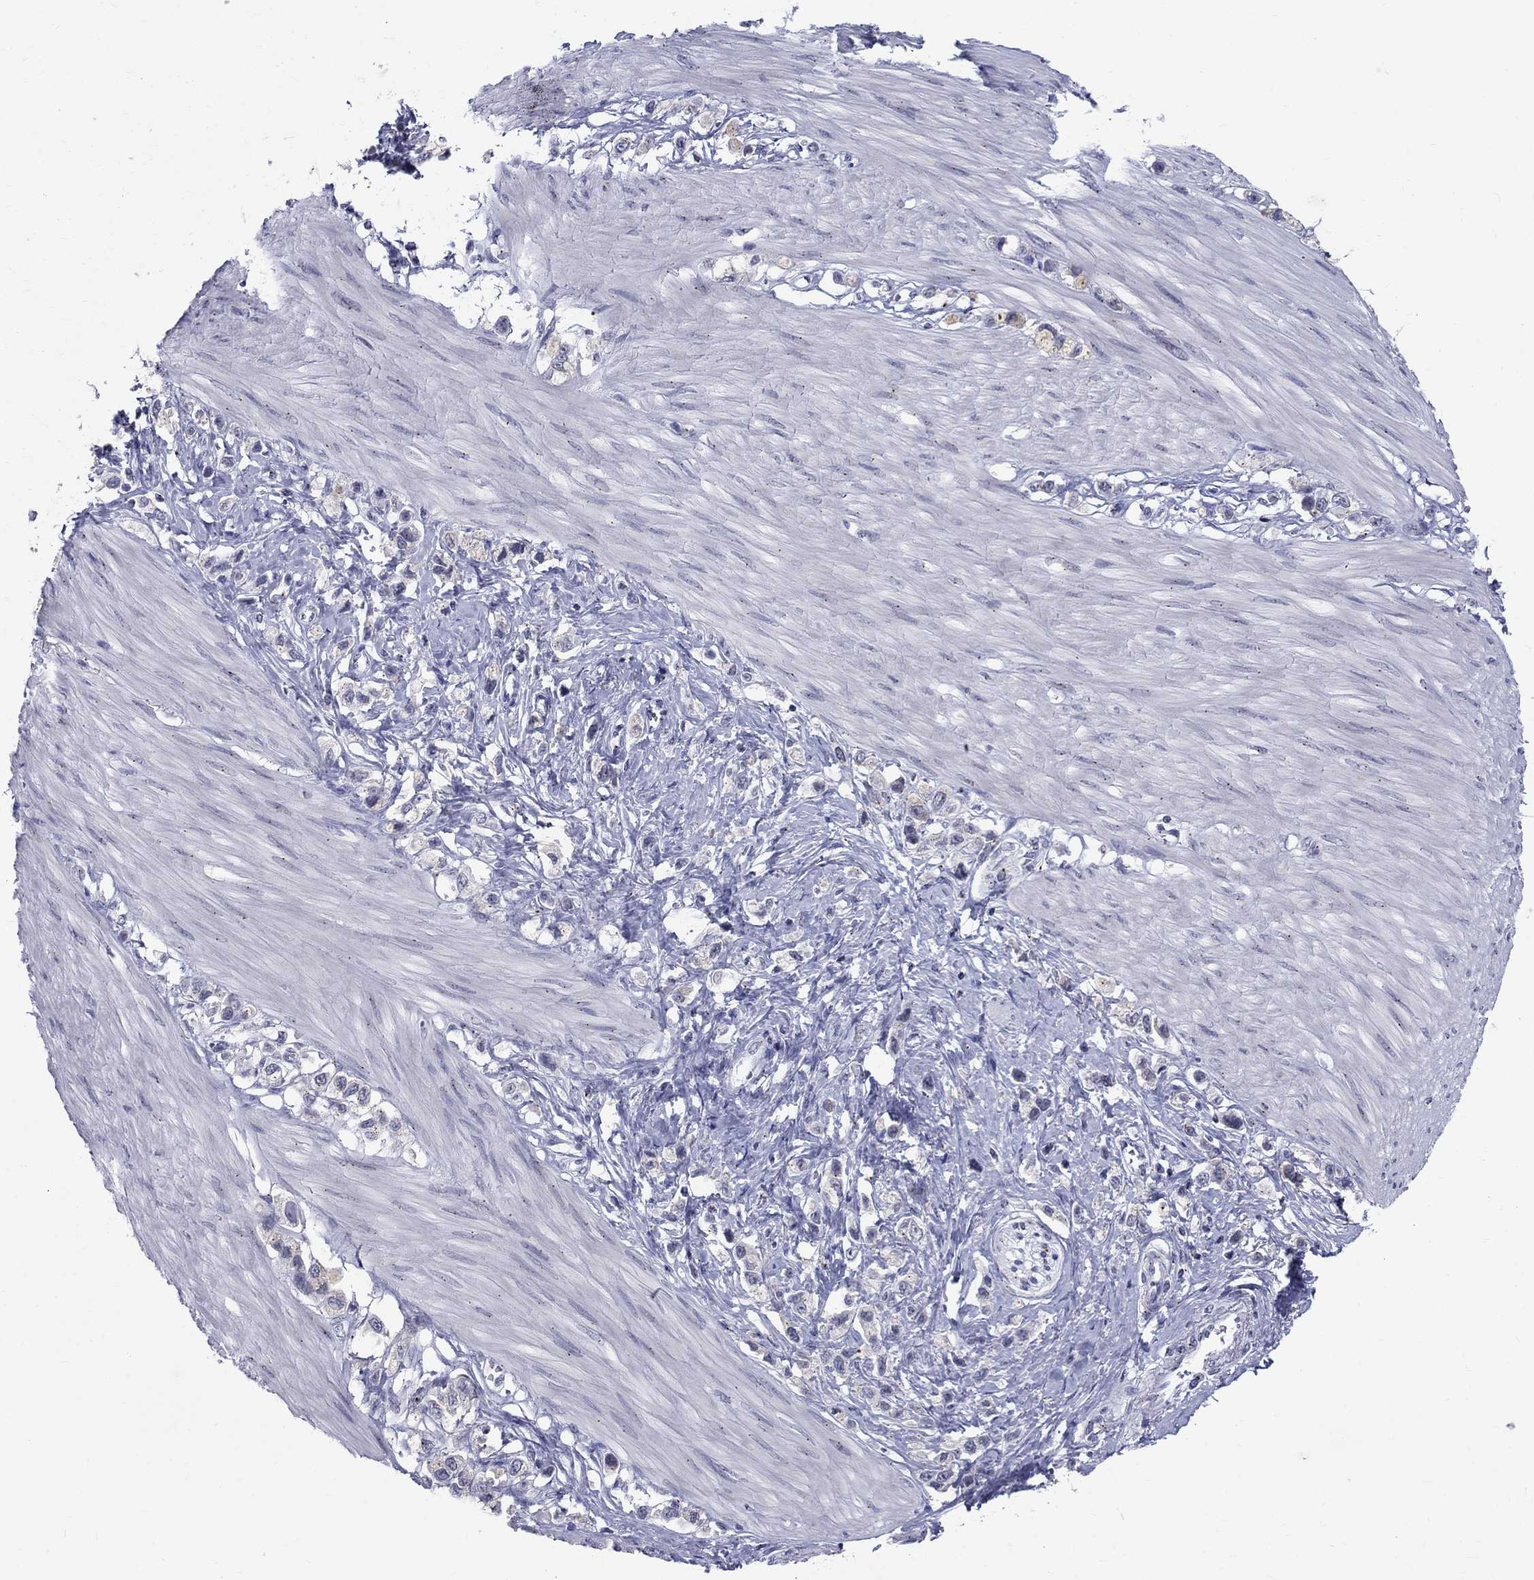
{"staining": {"intensity": "negative", "quantity": "none", "location": "none"}, "tissue": "stomach cancer", "cell_type": "Tumor cells", "image_type": "cancer", "snomed": [{"axis": "morphology", "description": "Normal tissue, NOS"}, {"axis": "morphology", "description": "Adenocarcinoma, NOS"}, {"axis": "morphology", "description": "Adenocarcinoma, High grade"}, {"axis": "topography", "description": "Stomach, upper"}, {"axis": "topography", "description": "Stomach"}], "caption": "DAB immunohistochemical staining of high-grade adenocarcinoma (stomach) exhibits no significant expression in tumor cells.", "gene": "CEP43", "patient": {"sex": "female", "age": 65}}